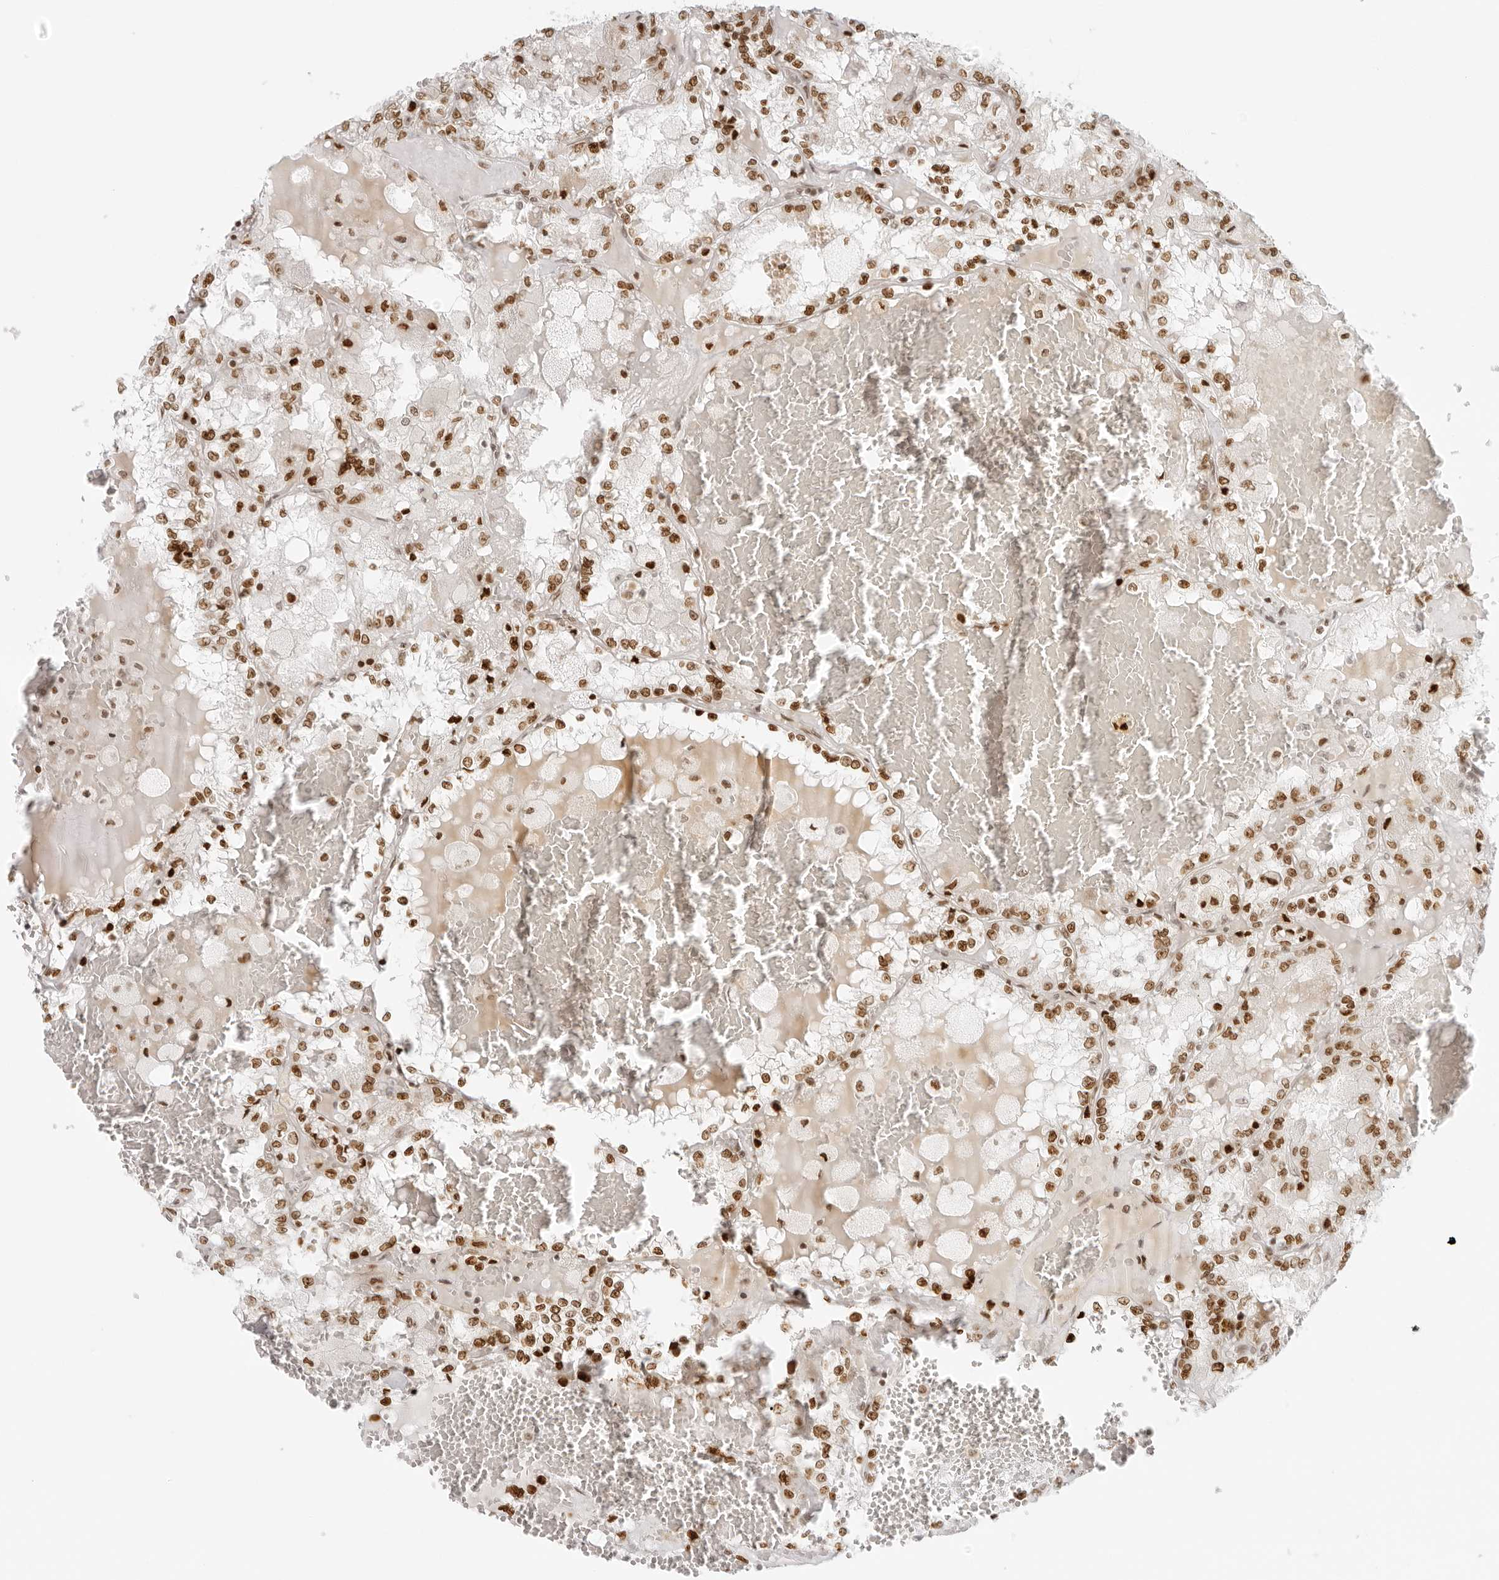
{"staining": {"intensity": "moderate", "quantity": ">75%", "location": "nuclear"}, "tissue": "renal cancer", "cell_type": "Tumor cells", "image_type": "cancer", "snomed": [{"axis": "morphology", "description": "Adenocarcinoma, NOS"}, {"axis": "topography", "description": "Kidney"}], "caption": "Protein positivity by immunohistochemistry displays moderate nuclear staining in about >75% of tumor cells in renal cancer (adenocarcinoma).", "gene": "RCC1", "patient": {"sex": "female", "age": 56}}